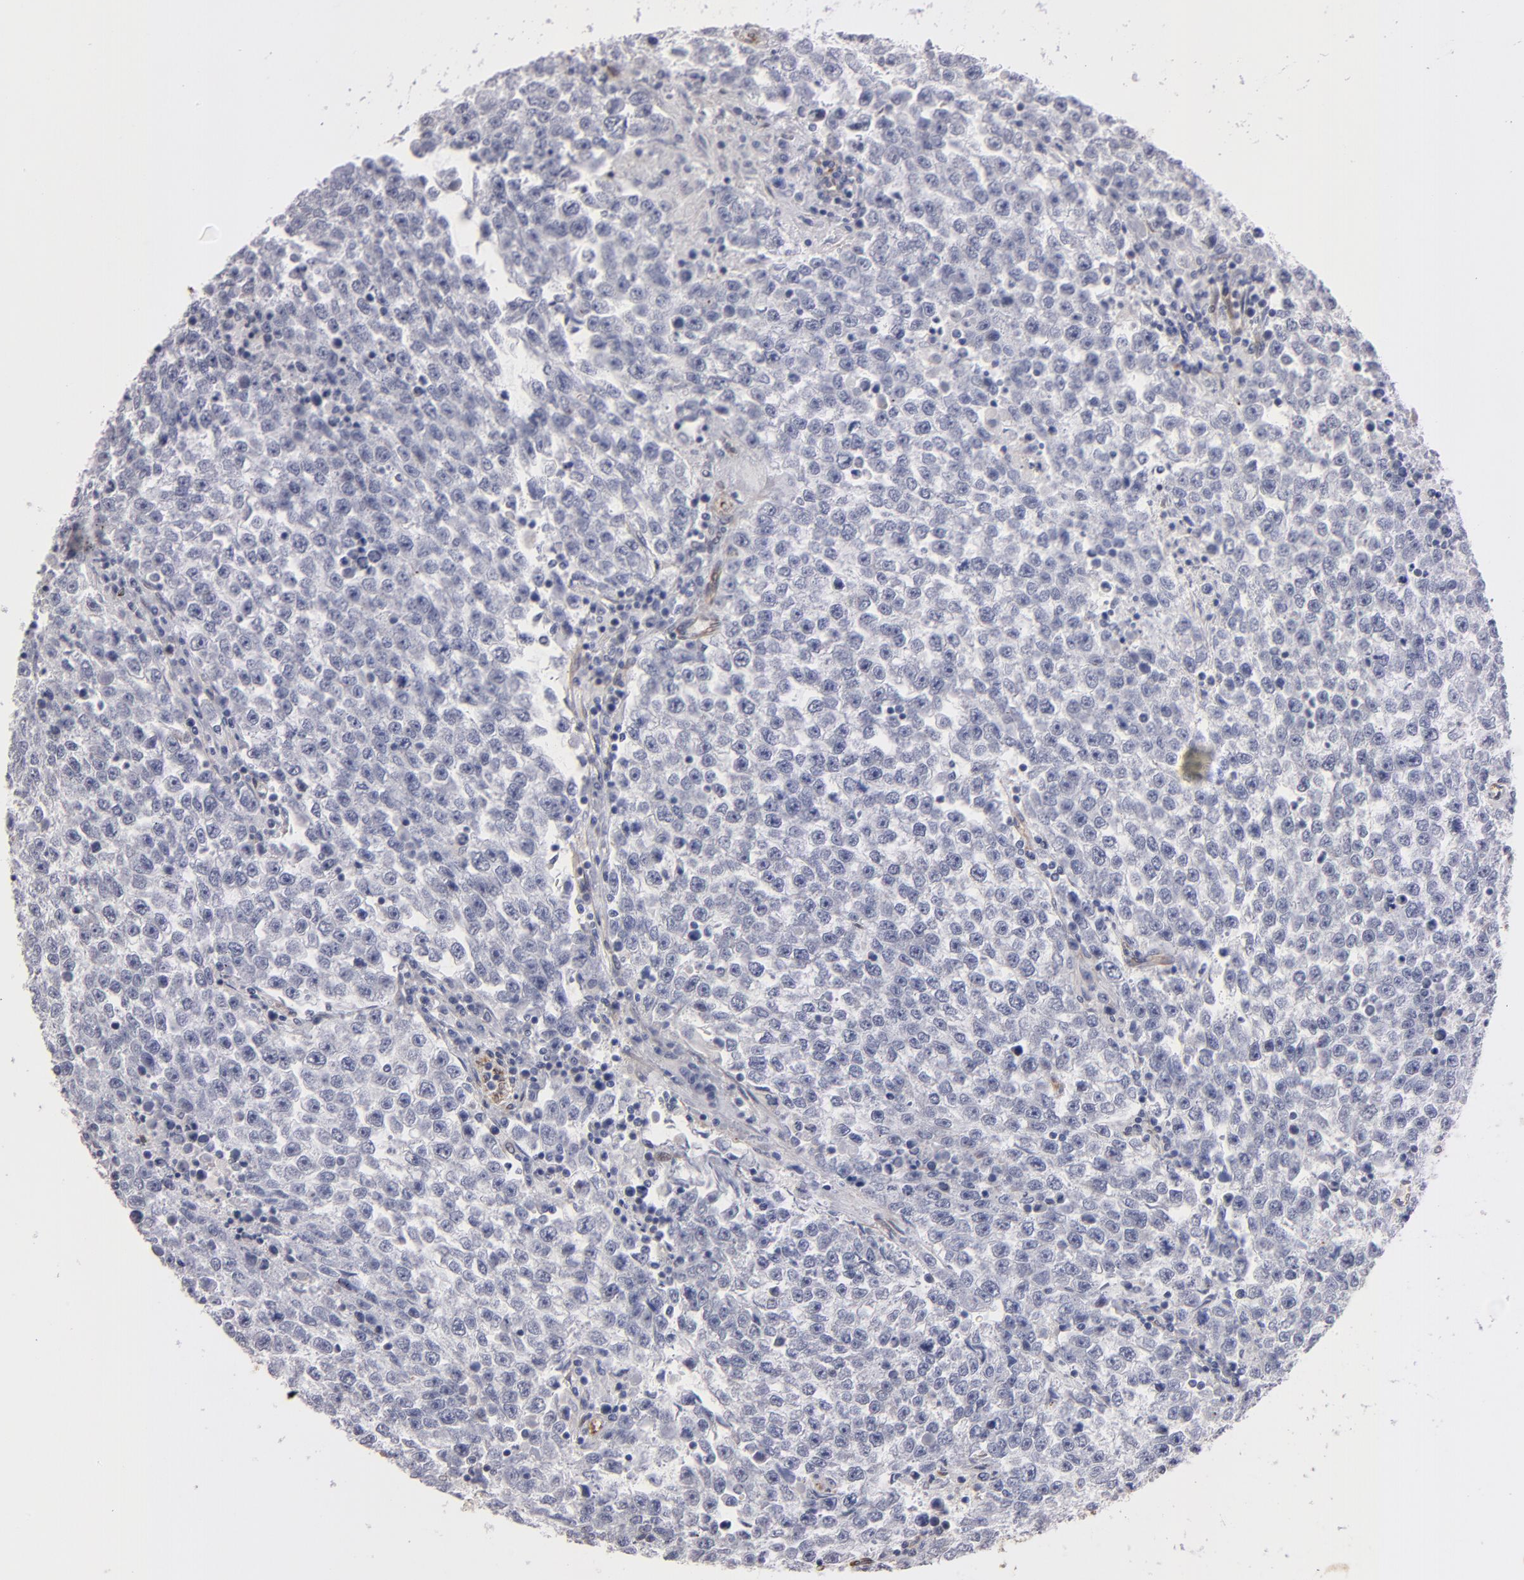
{"staining": {"intensity": "negative", "quantity": "none", "location": "none"}, "tissue": "testis cancer", "cell_type": "Tumor cells", "image_type": "cancer", "snomed": [{"axis": "morphology", "description": "Seminoma, NOS"}, {"axis": "topography", "description": "Testis"}], "caption": "This is a histopathology image of IHC staining of testis cancer (seminoma), which shows no expression in tumor cells. Brightfield microscopy of immunohistochemistry stained with DAB (brown) and hematoxylin (blue), captured at high magnification.", "gene": "PGRMC1", "patient": {"sex": "male", "age": 36}}